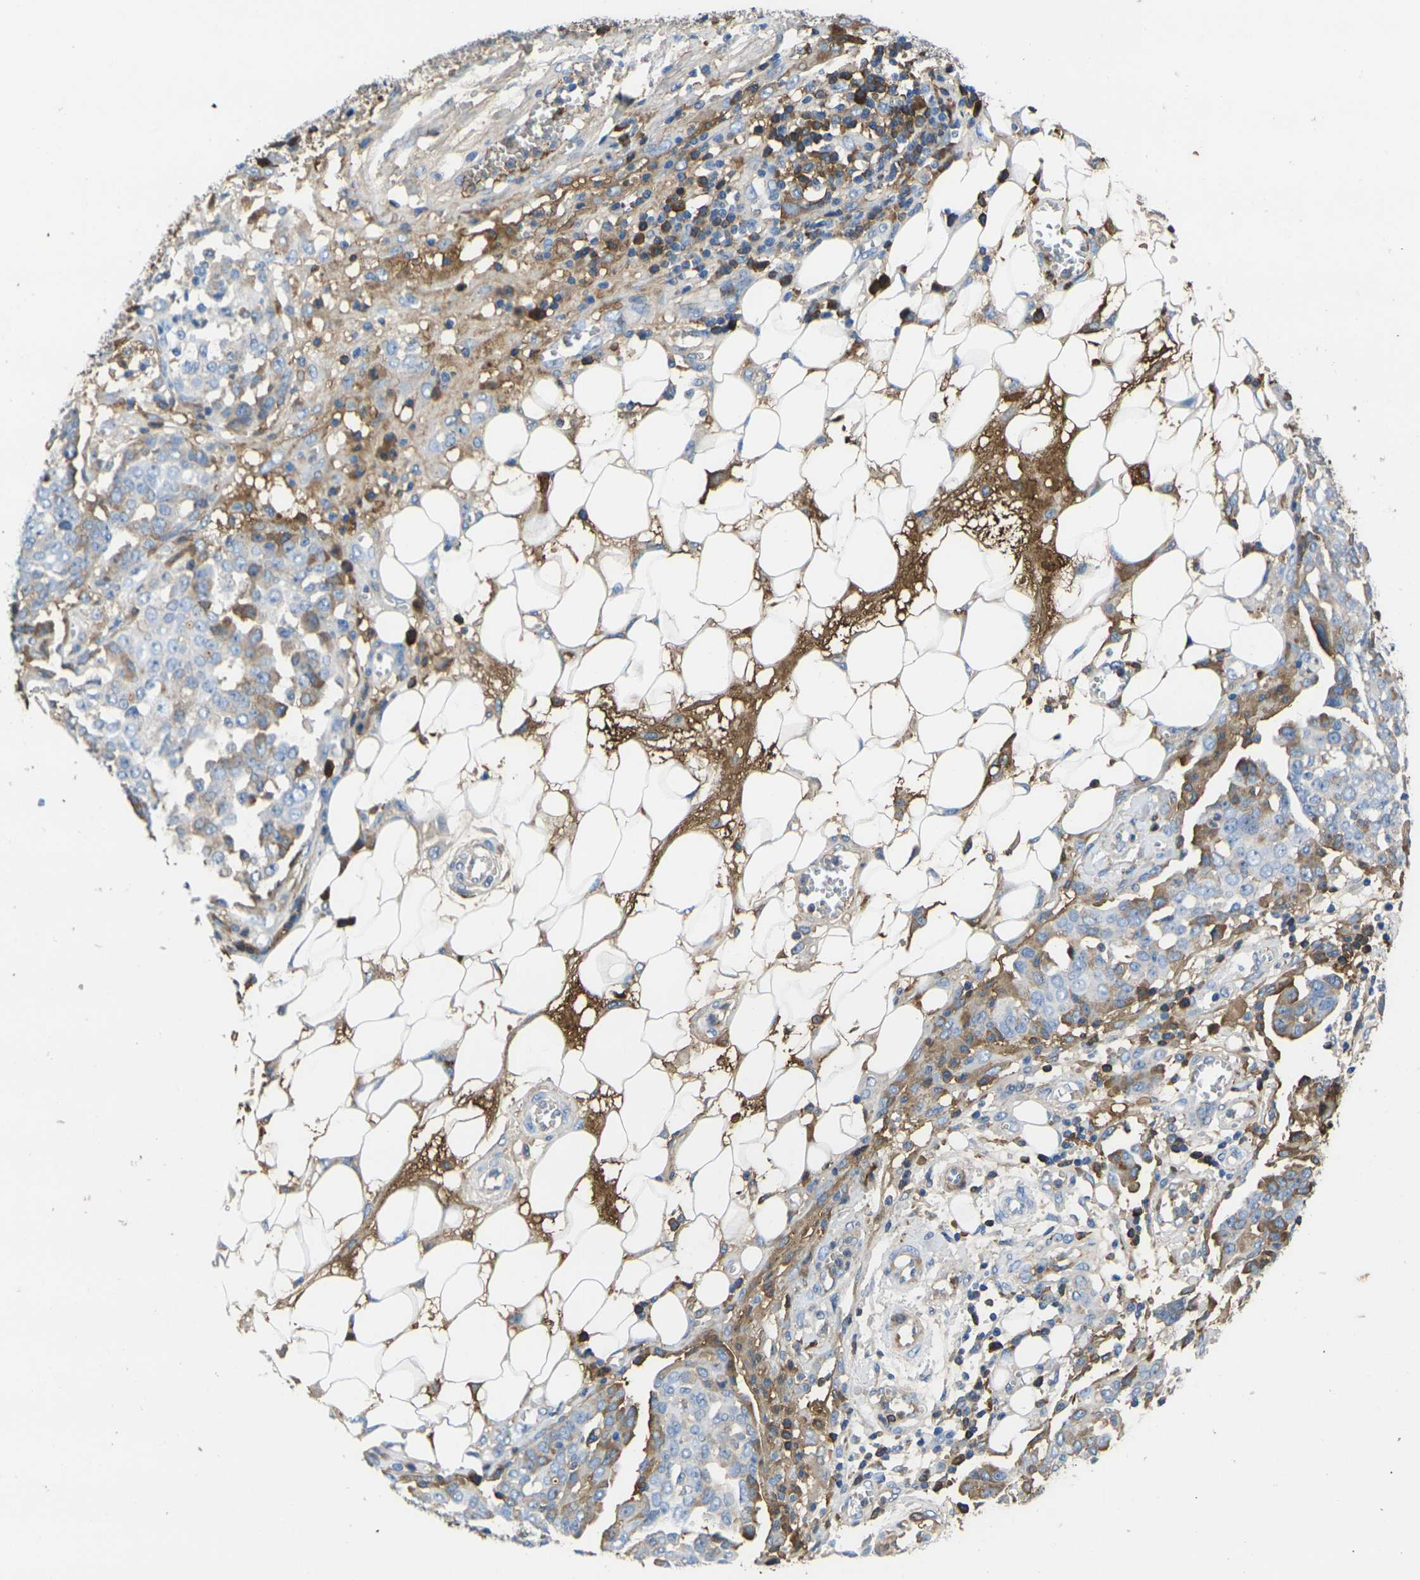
{"staining": {"intensity": "moderate", "quantity": "<25%", "location": "cytoplasmic/membranous"}, "tissue": "ovarian cancer", "cell_type": "Tumor cells", "image_type": "cancer", "snomed": [{"axis": "morphology", "description": "Cystadenocarcinoma, serous, NOS"}, {"axis": "topography", "description": "Soft tissue"}, {"axis": "topography", "description": "Ovary"}], "caption": "Moderate cytoplasmic/membranous staining is appreciated in about <25% of tumor cells in ovarian cancer (serous cystadenocarcinoma). The staining was performed using DAB to visualize the protein expression in brown, while the nuclei were stained in blue with hematoxylin (Magnification: 20x).", "gene": "GREM2", "patient": {"sex": "female", "age": 57}}